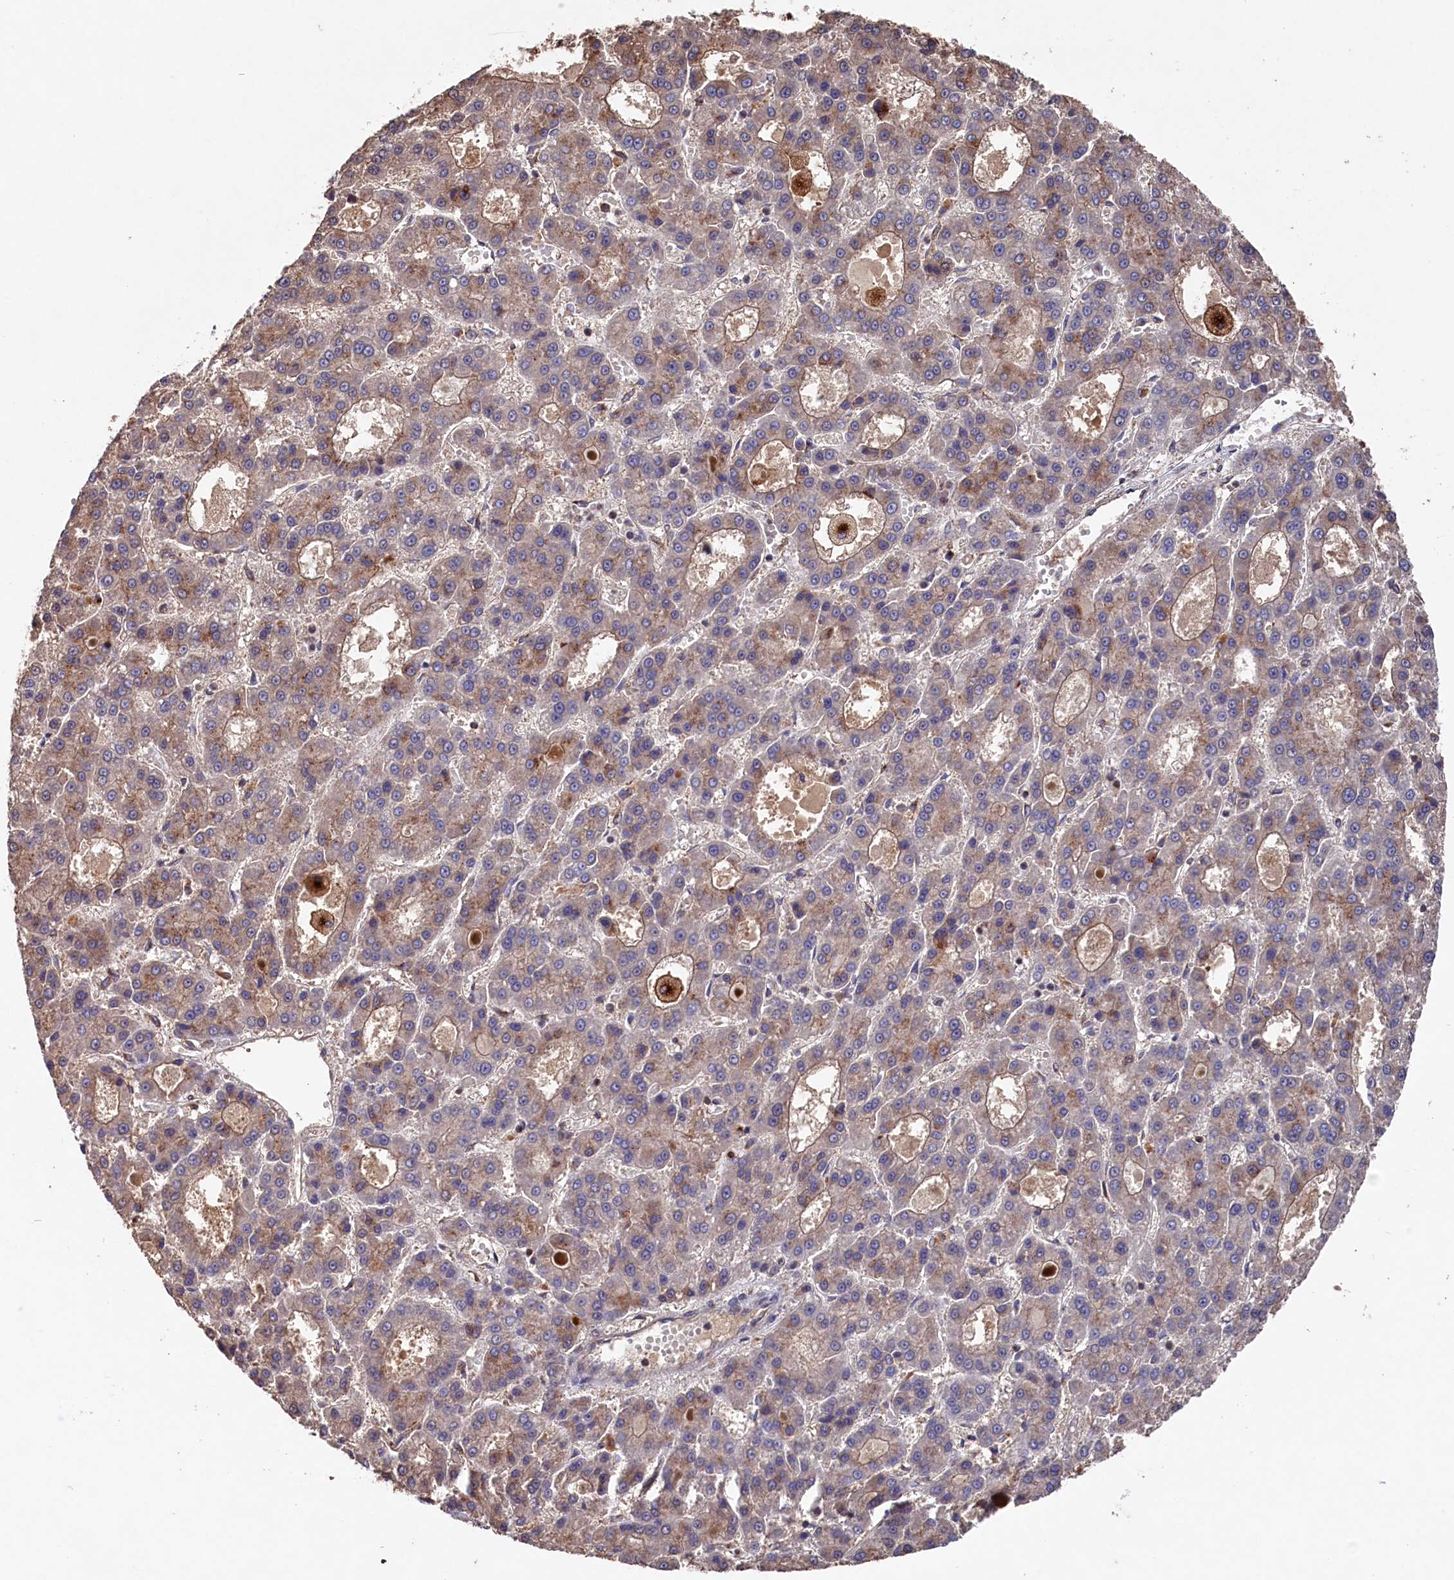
{"staining": {"intensity": "weak", "quantity": "25%-75%", "location": "cytoplasmic/membranous"}, "tissue": "liver cancer", "cell_type": "Tumor cells", "image_type": "cancer", "snomed": [{"axis": "morphology", "description": "Carcinoma, Hepatocellular, NOS"}, {"axis": "topography", "description": "Liver"}], "caption": "Hepatocellular carcinoma (liver) stained for a protein (brown) exhibits weak cytoplasmic/membranous positive staining in approximately 25%-75% of tumor cells.", "gene": "NAA60", "patient": {"sex": "male", "age": 70}}